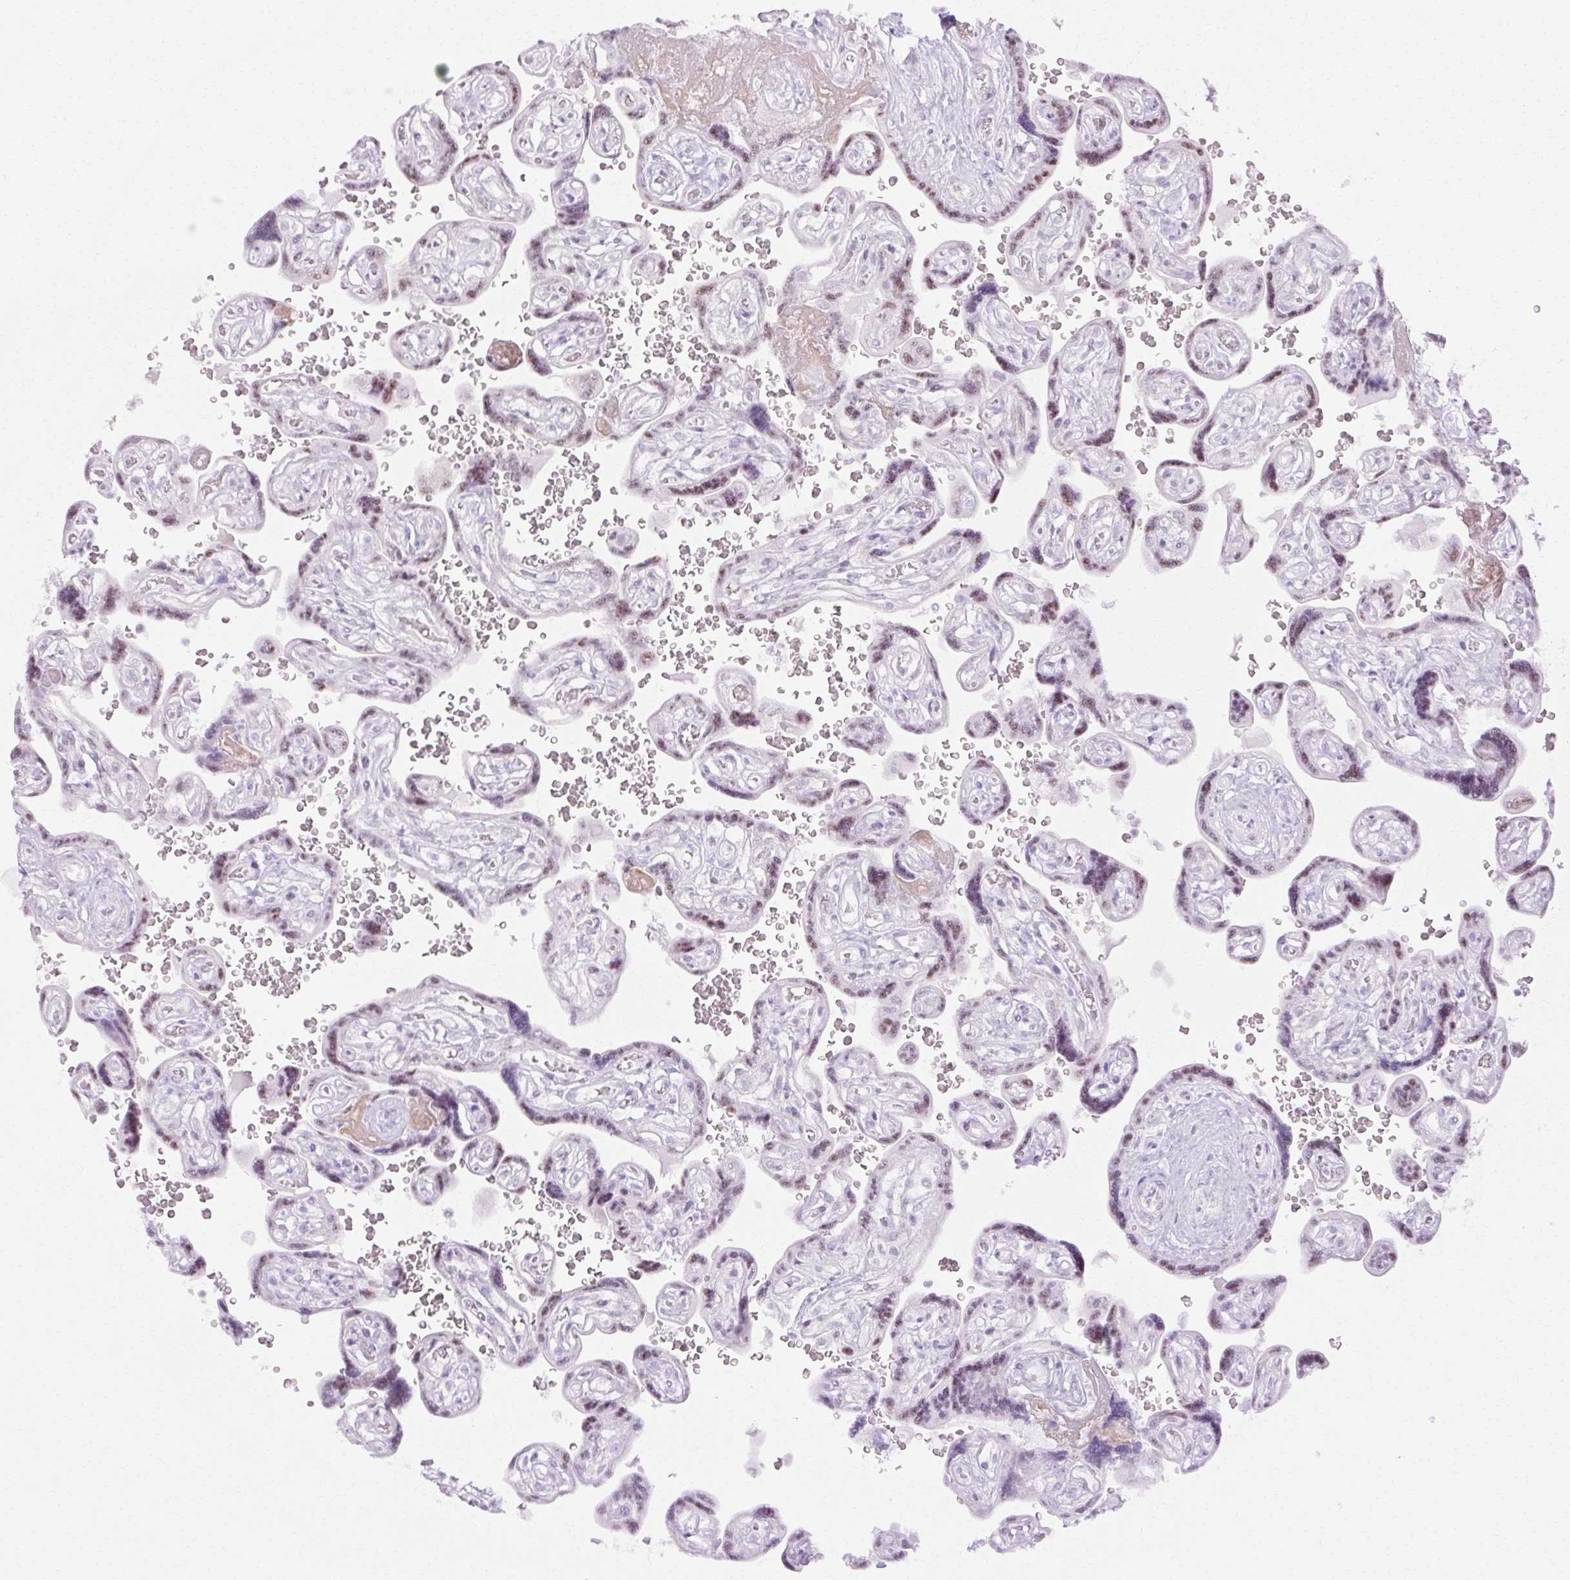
{"staining": {"intensity": "weak", "quantity": "25%-75%", "location": "nuclear"}, "tissue": "placenta", "cell_type": "Trophoblastic cells", "image_type": "normal", "snomed": [{"axis": "morphology", "description": "Normal tissue, NOS"}, {"axis": "topography", "description": "Placenta"}], "caption": "This image shows benign placenta stained with IHC to label a protein in brown. The nuclear of trophoblastic cells show weak positivity for the protein. Nuclei are counter-stained blue.", "gene": "C3orf49", "patient": {"sex": "female", "age": 32}}